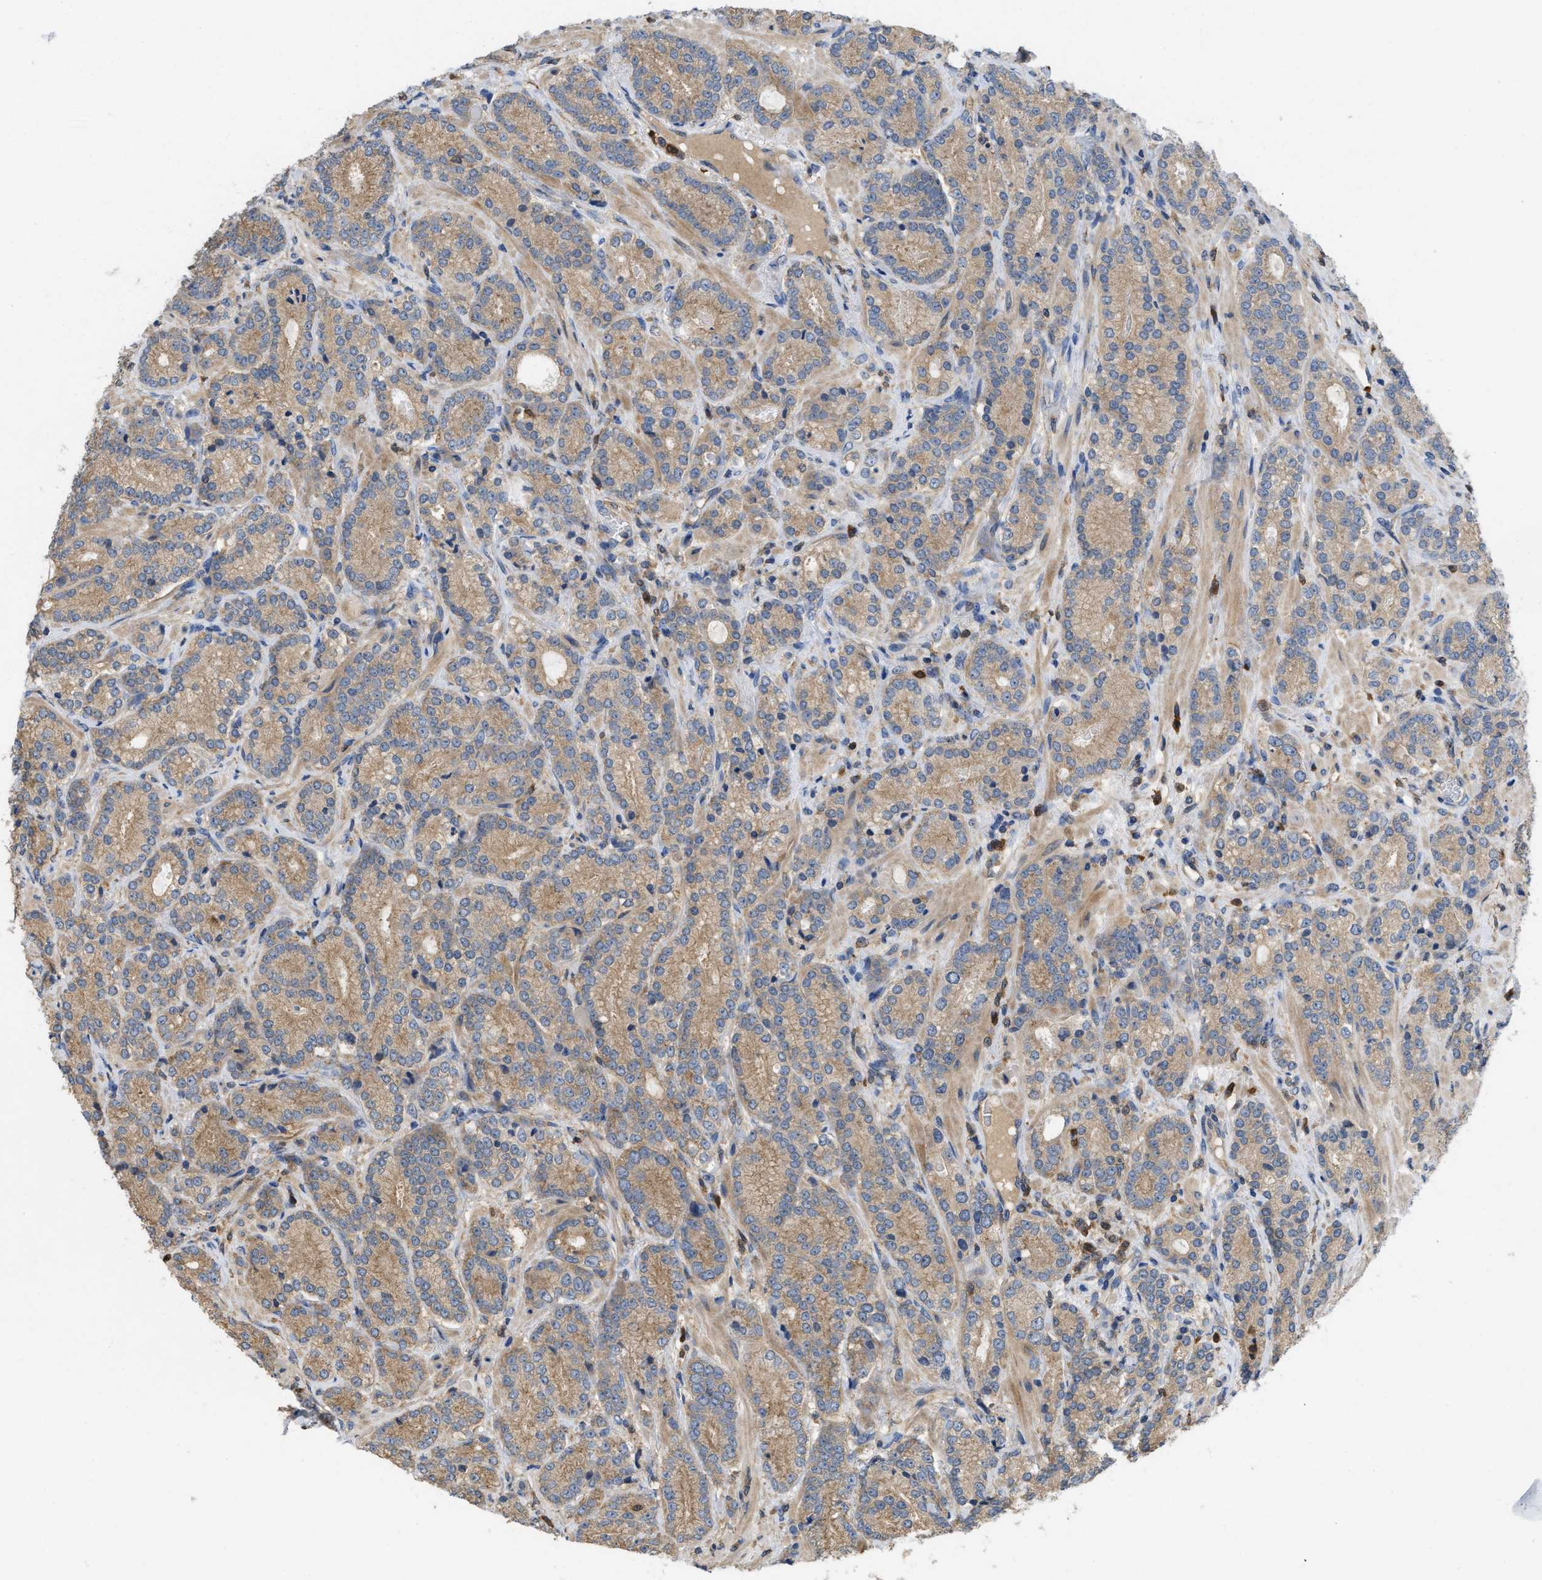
{"staining": {"intensity": "moderate", "quantity": ">75%", "location": "cytoplasmic/membranous"}, "tissue": "prostate cancer", "cell_type": "Tumor cells", "image_type": "cancer", "snomed": [{"axis": "morphology", "description": "Adenocarcinoma, High grade"}, {"axis": "topography", "description": "Prostate"}], "caption": "Prostate cancer stained for a protein (brown) demonstrates moderate cytoplasmic/membranous positive expression in about >75% of tumor cells.", "gene": "RNF216", "patient": {"sex": "male", "age": 61}}